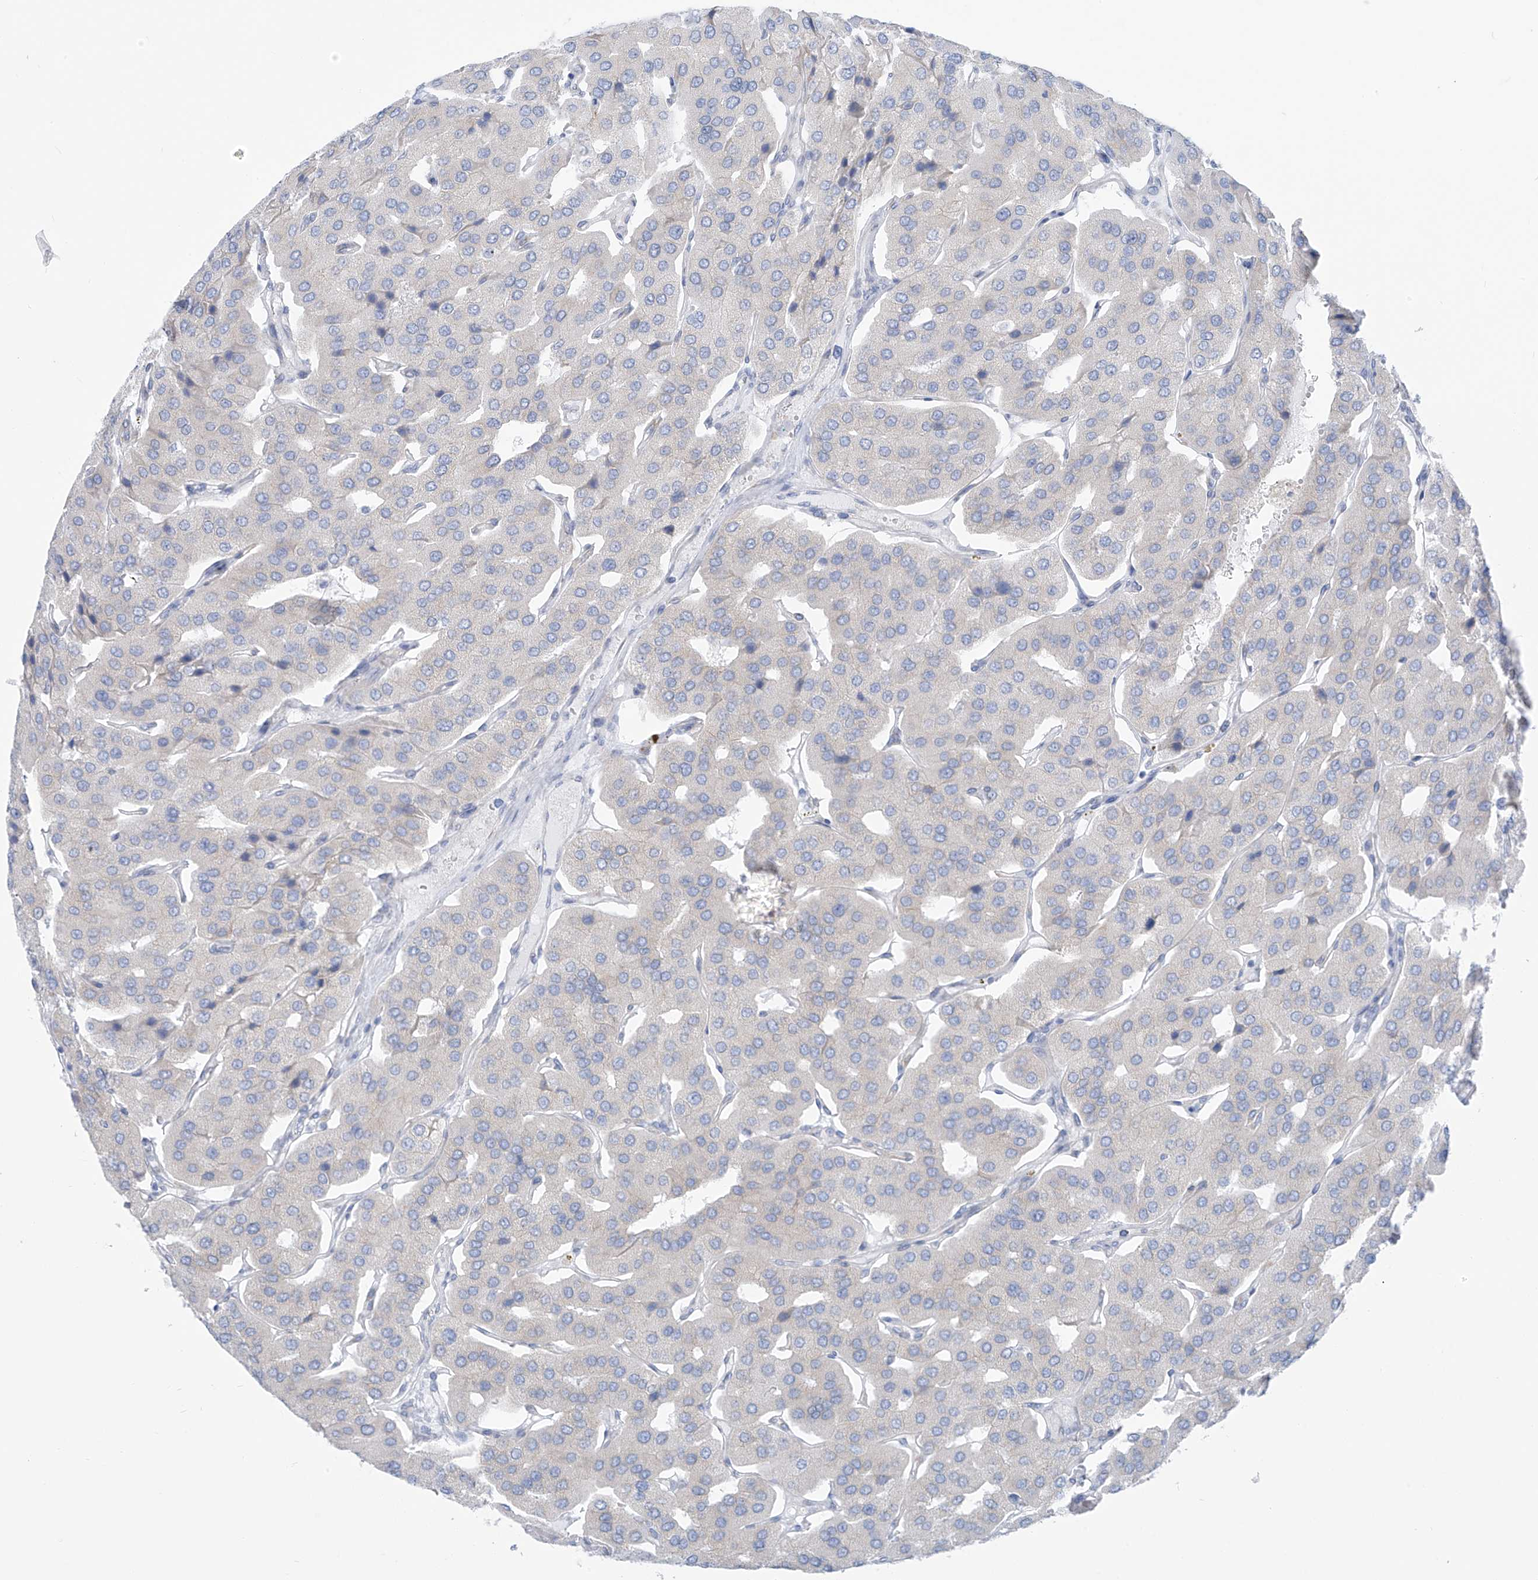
{"staining": {"intensity": "negative", "quantity": "none", "location": "none"}, "tissue": "parathyroid gland", "cell_type": "Glandular cells", "image_type": "normal", "snomed": [{"axis": "morphology", "description": "Normal tissue, NOS"}, {"axis": "morphology", "description": "Adenoma, NOS"}, {"axis": "topography", "description": "Parathyroid gland"}], "caption": "This is an IHC photomicrograph of benign human parathyroid gland. There is no expression in glandular cells.", "gene": "RCN2", "patient": {"sex": "female", "age": 86}}